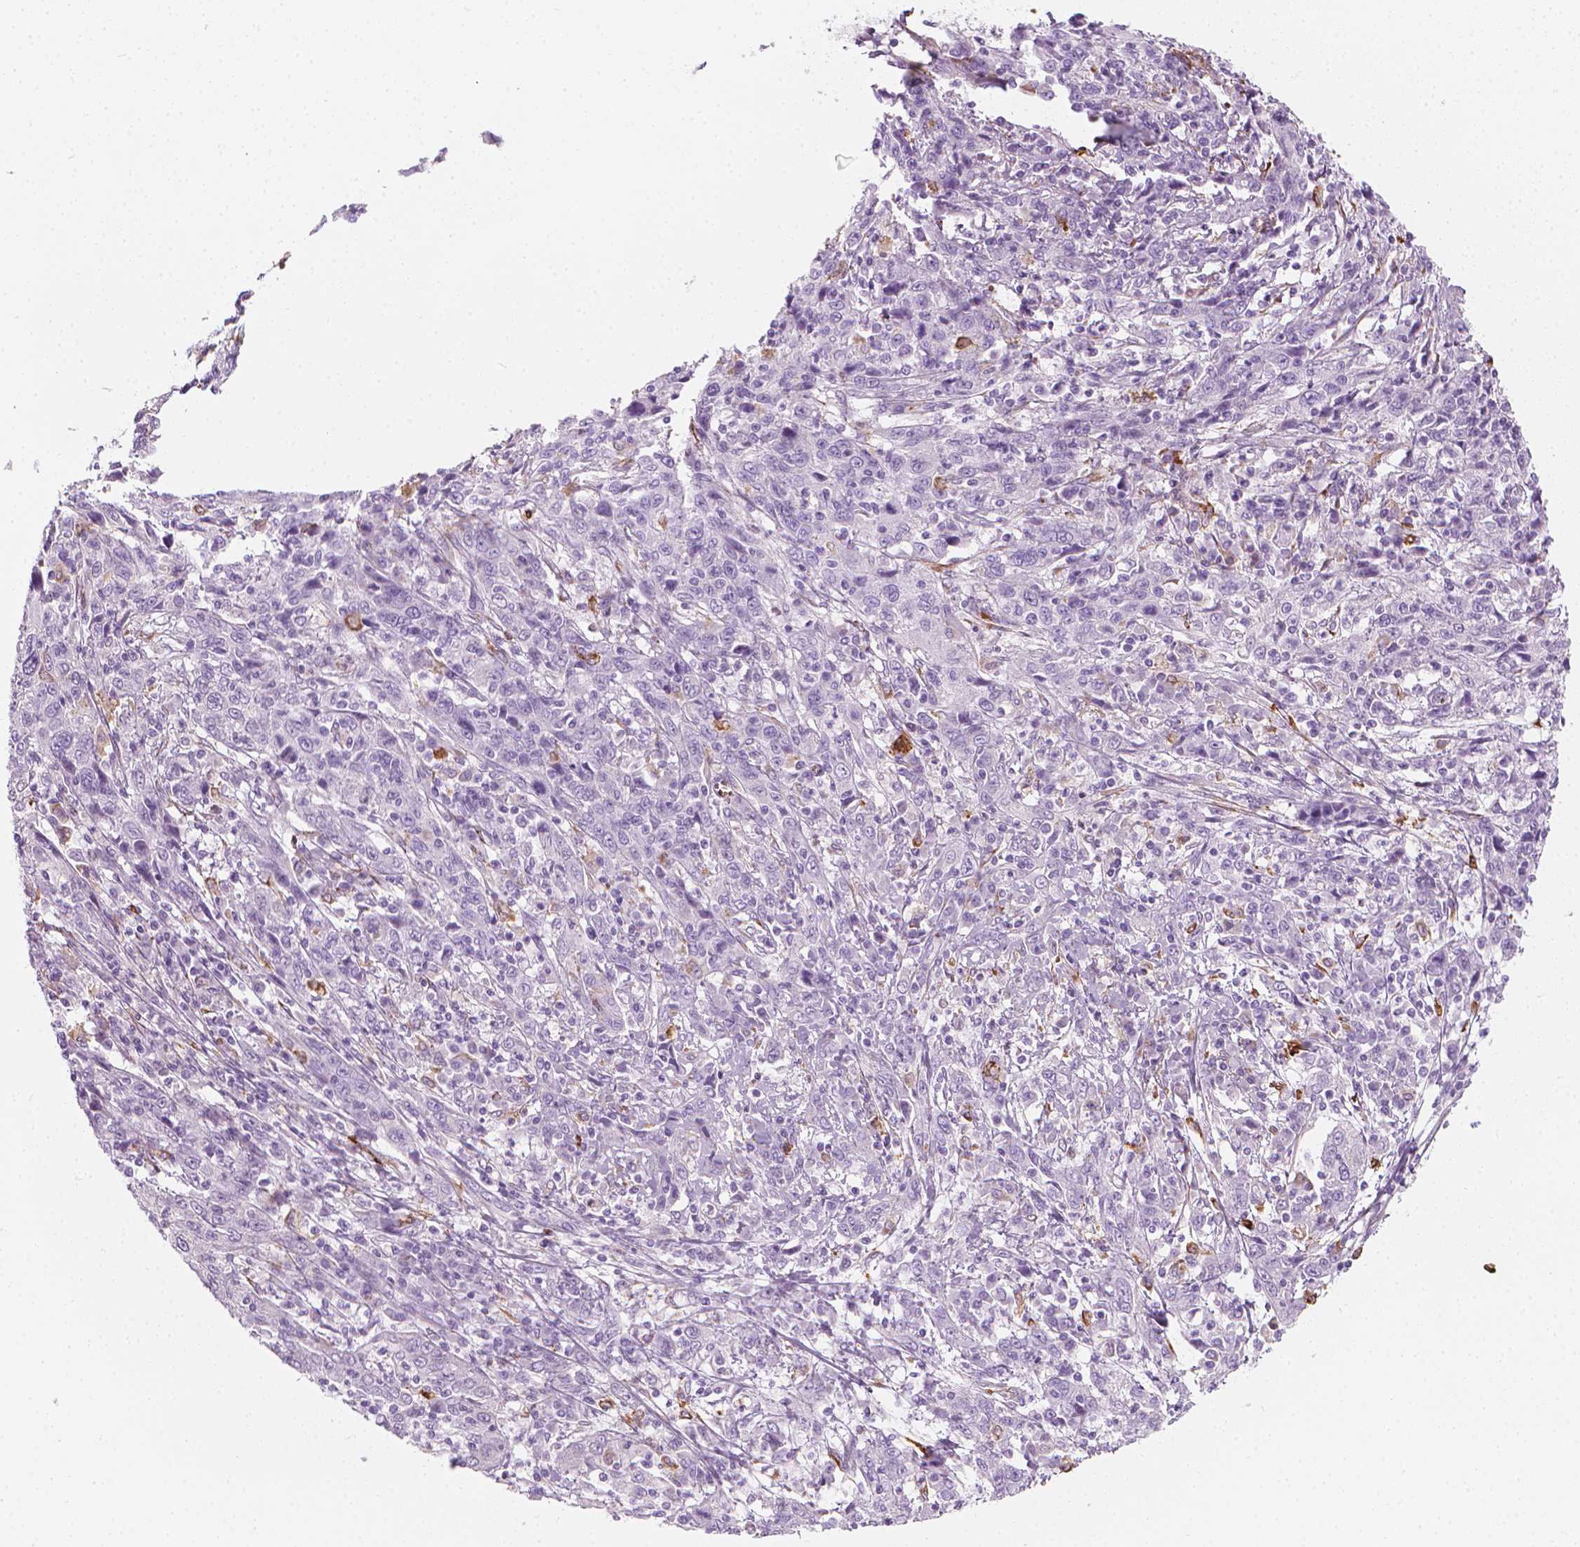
{"staining": {"intensity": "negative", "quantity": "none", "location": "none"}, "tissue": "cervical cancer", "cell_type": "Tumor cells", "image_type": "cancer", "snomed": [{"axis": "morphology", "description": "Squamous cell carcinoma, NOS"}, {"axis": "topography", "description": "Cervix"}], "caption": "High magnification brightfield microscopy of cervical cancer (squamous cell carcinoma) stained with DAB (3,3'-diaminobenzidine) (brown) and counterstained with hematoxylin (blue): tumor cells show no significant staining.", "gene": "CES1", "patient": {"sex": "female", "age": 46}}